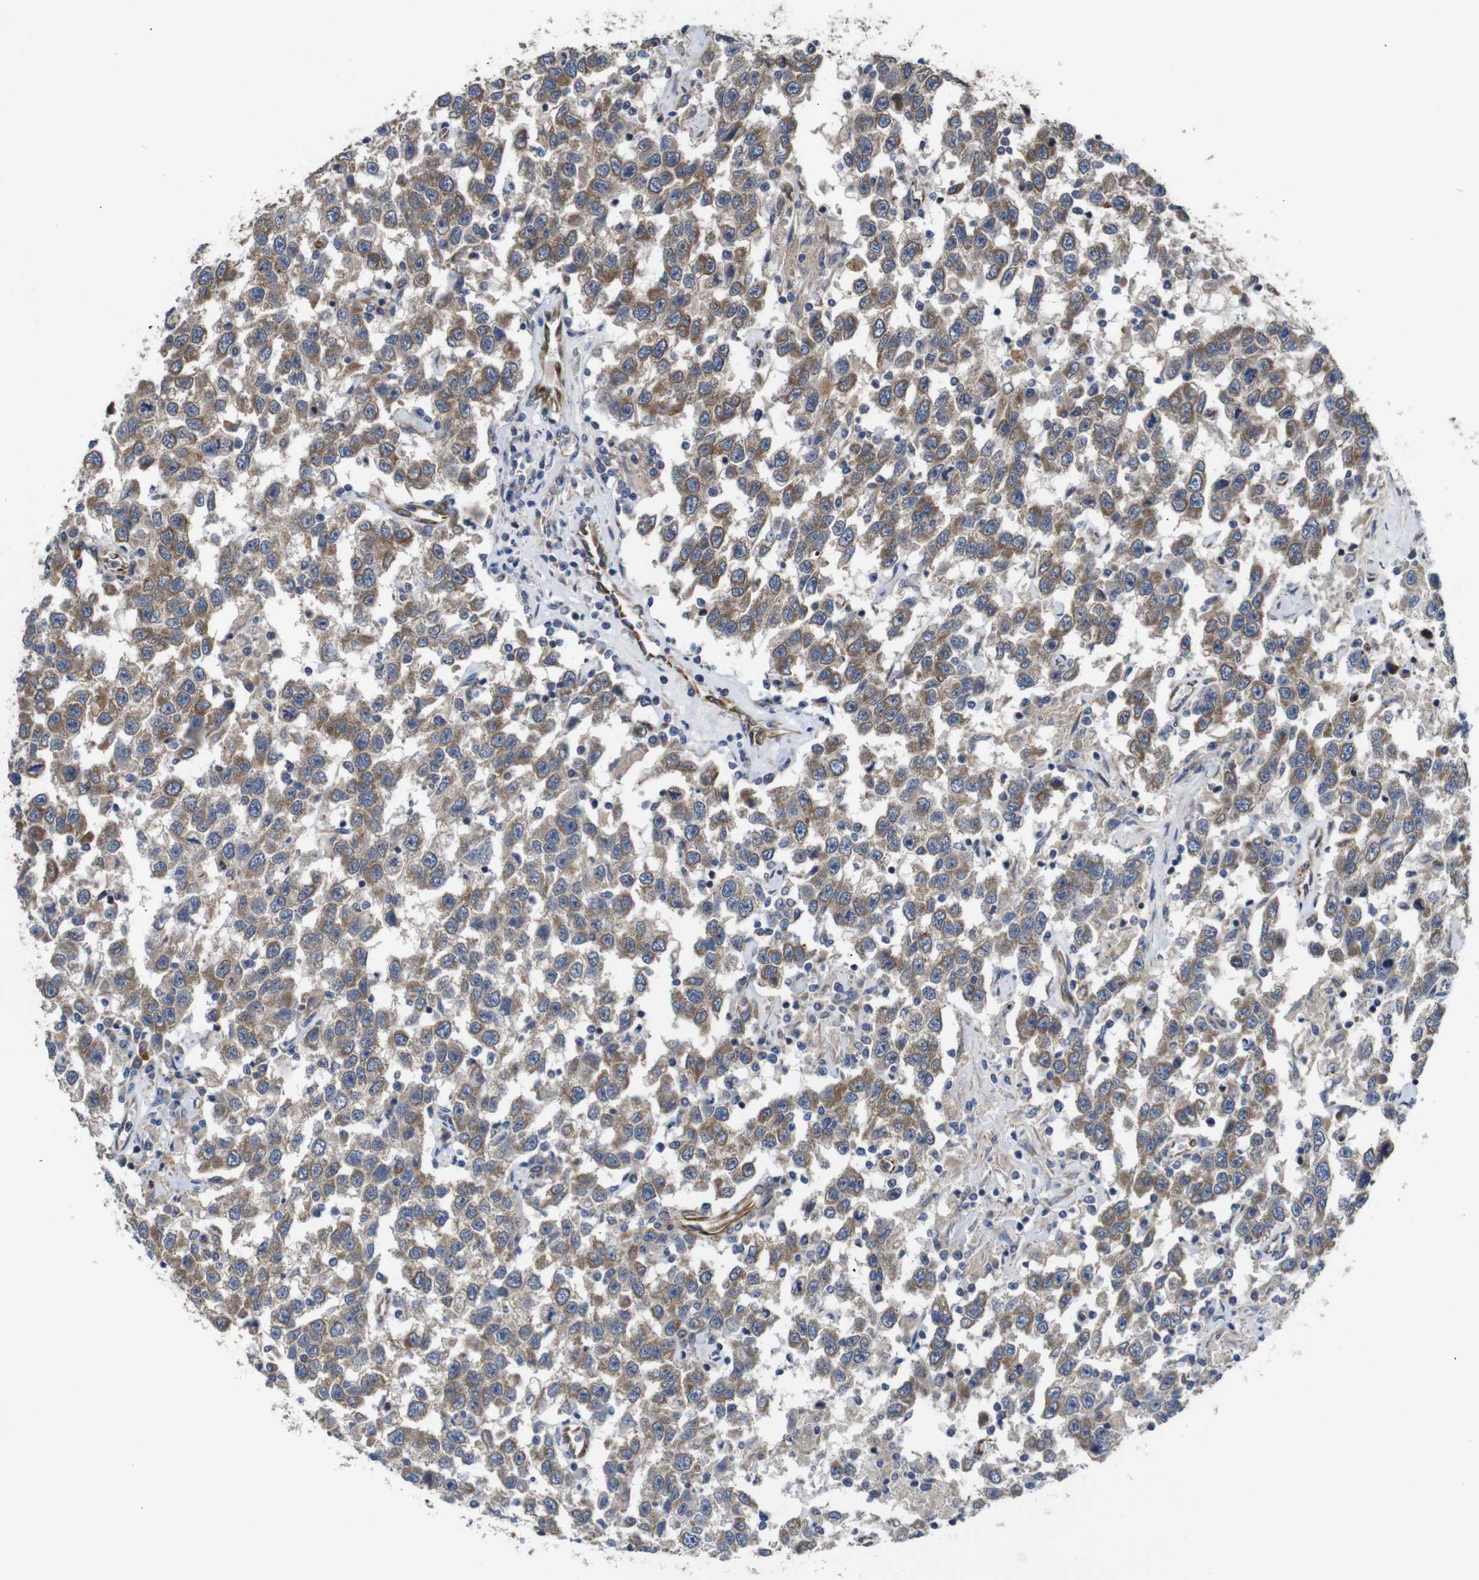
{"staining": {"intensity": "moderate", "quantity": ">75%", "location": "cytoplasmic/membranous"}, "tissue": "testis cancer", "cell_type": "Tumor cells", "image_type": "cancer", "snomed": [{"axis": "morphology", "description": "Seminoma, NOS"}, {"axis": "topography", "description": "Testis"}], "caption": "Testis cancer (seminoma) stained for a protein displays moderate cytoplasmic/membranous positivity in tumor cells. (DAB (3,3'-diaminobenzidine) IHC, brown staining for protein, blue staining for nuclei).", "gene": "POMK", "patient": {"sex": "male", "age": 41}}